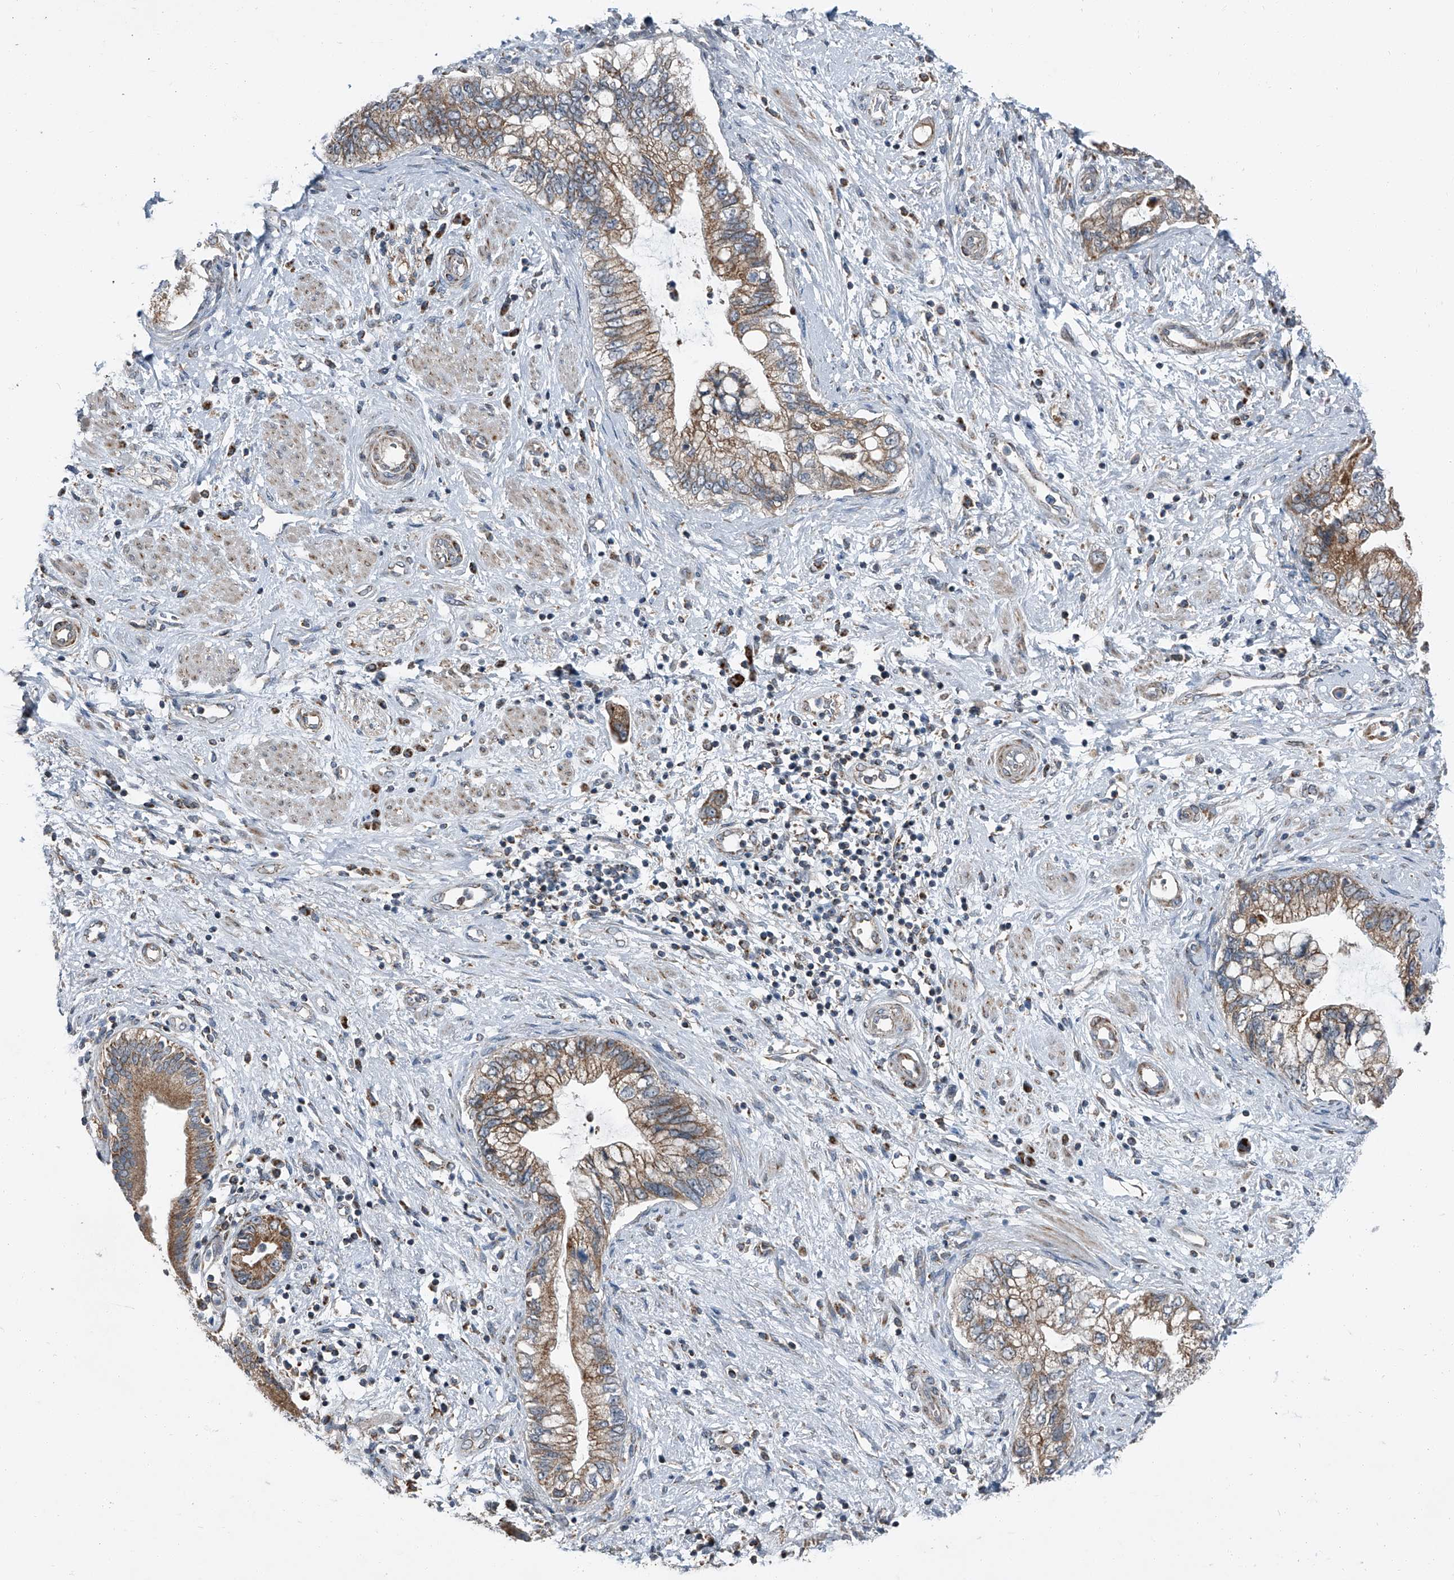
{"staining": {"intensity": "moderate", "quantity": ">75%", "location": "cytoplasmic/membranous"}, "tissue": "pancreatic cancer", "cell_type": "Tumor cells", "image_type": "cancer", "snomed": [{"axis": "morphology", "description": "Adenocarcinoma, NOS"}, {"axis": "topography", "description": "Pancreas"}], "caption": "Moderate cytoplasmic/membranous staining is identified in about >75% of tumor cells in pancreatic adenocarcinoma.", "gene": "CHRNA7", "patient": {"sex": "female", "age": 73}}